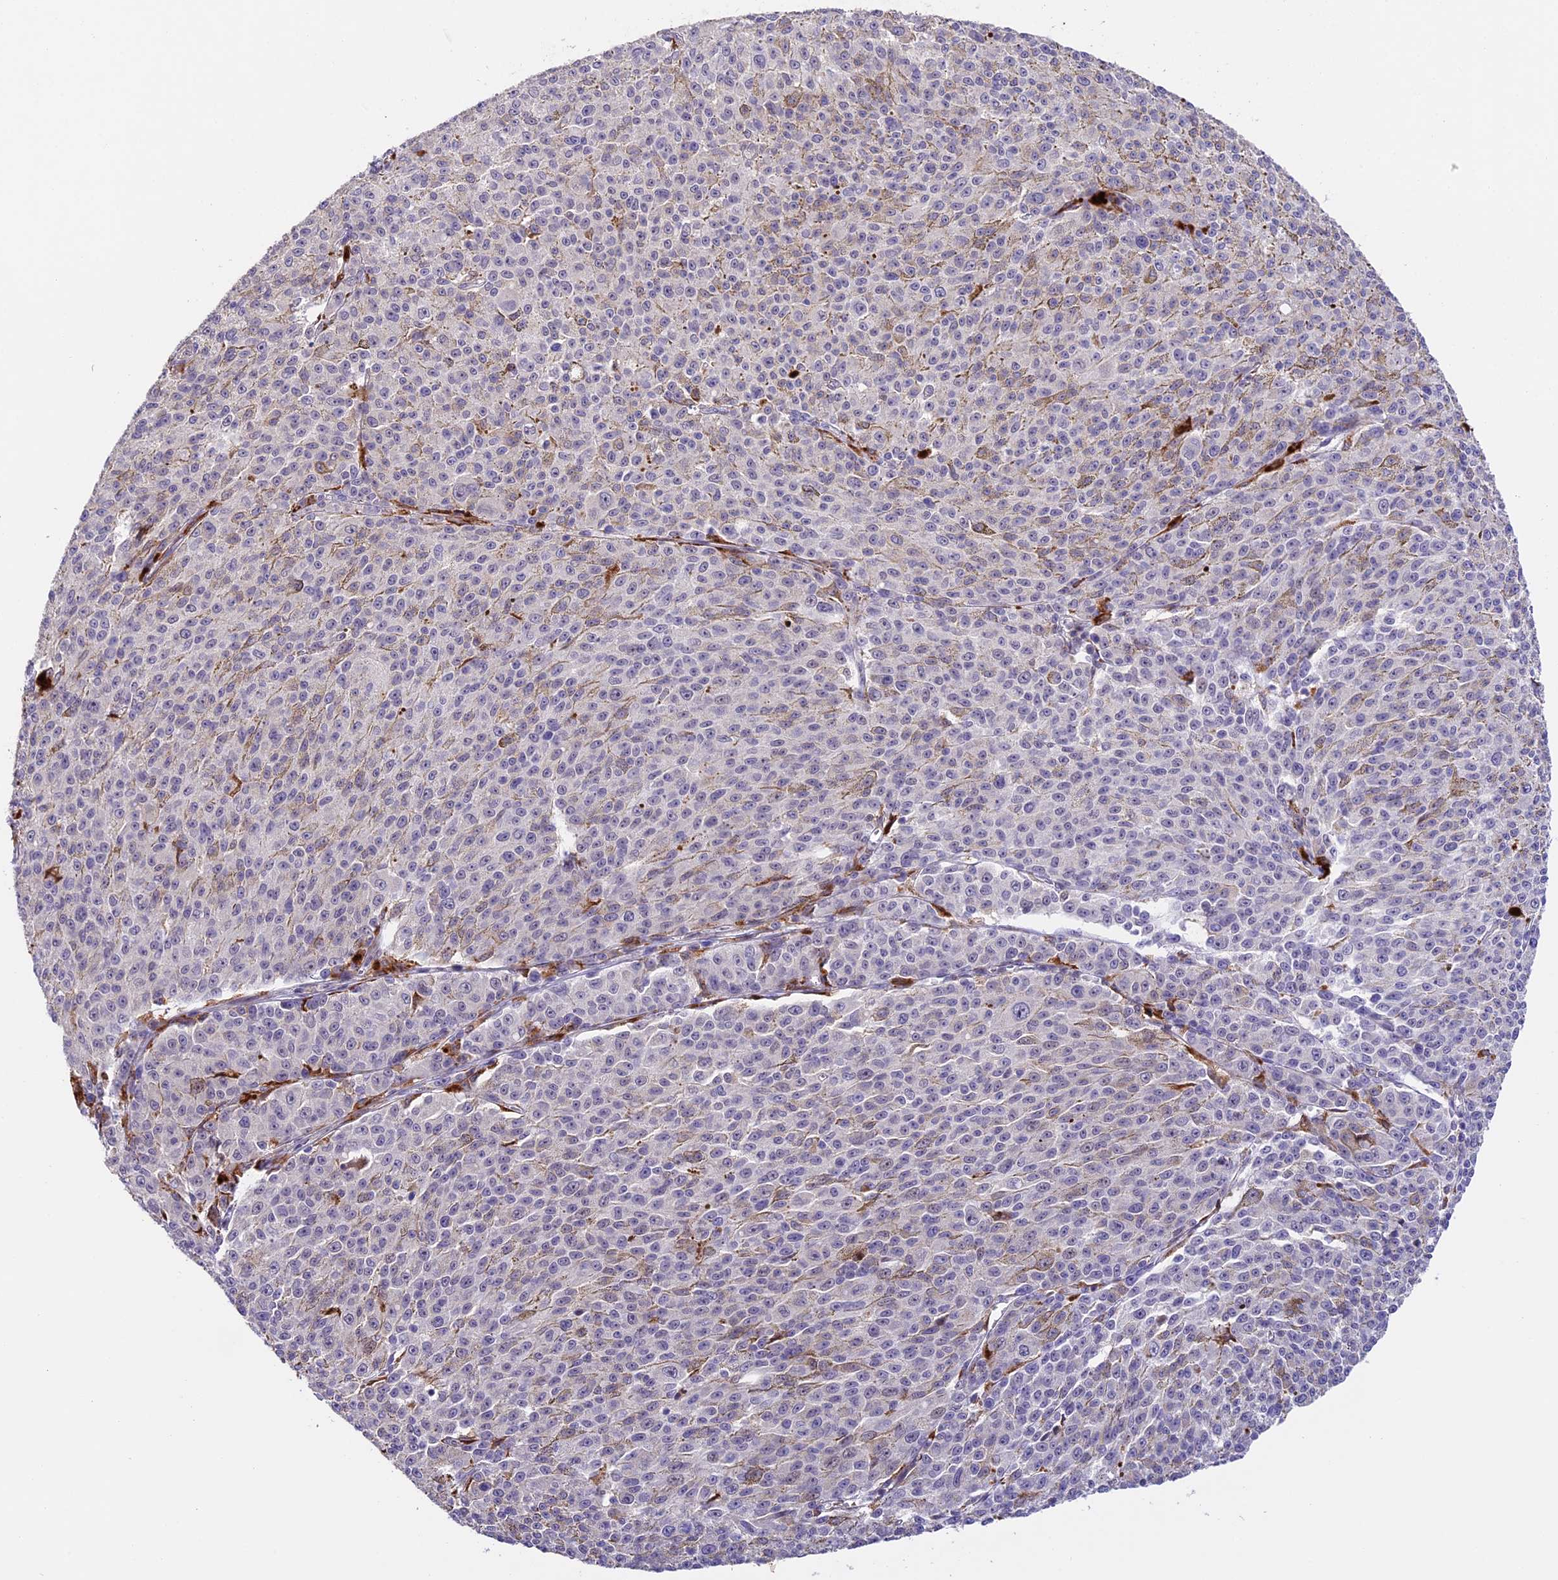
{"staining": {"intensity": "negative", "quantity": "none", "location": "none"}, "tissue": "melanoma", "cell_type": "Tumor cells", "image_type": "cancer", "snomed": [{"axis": "morphology", "description": "Malignant melanoma, NOS"}, {"axis": "topography", "description": "Skin"}], "caption": "Tumor cells show no significant protein expression in malignant melanoma.", "gene": "FBXO45", "patient": {"sex": "female", "age": 52}}